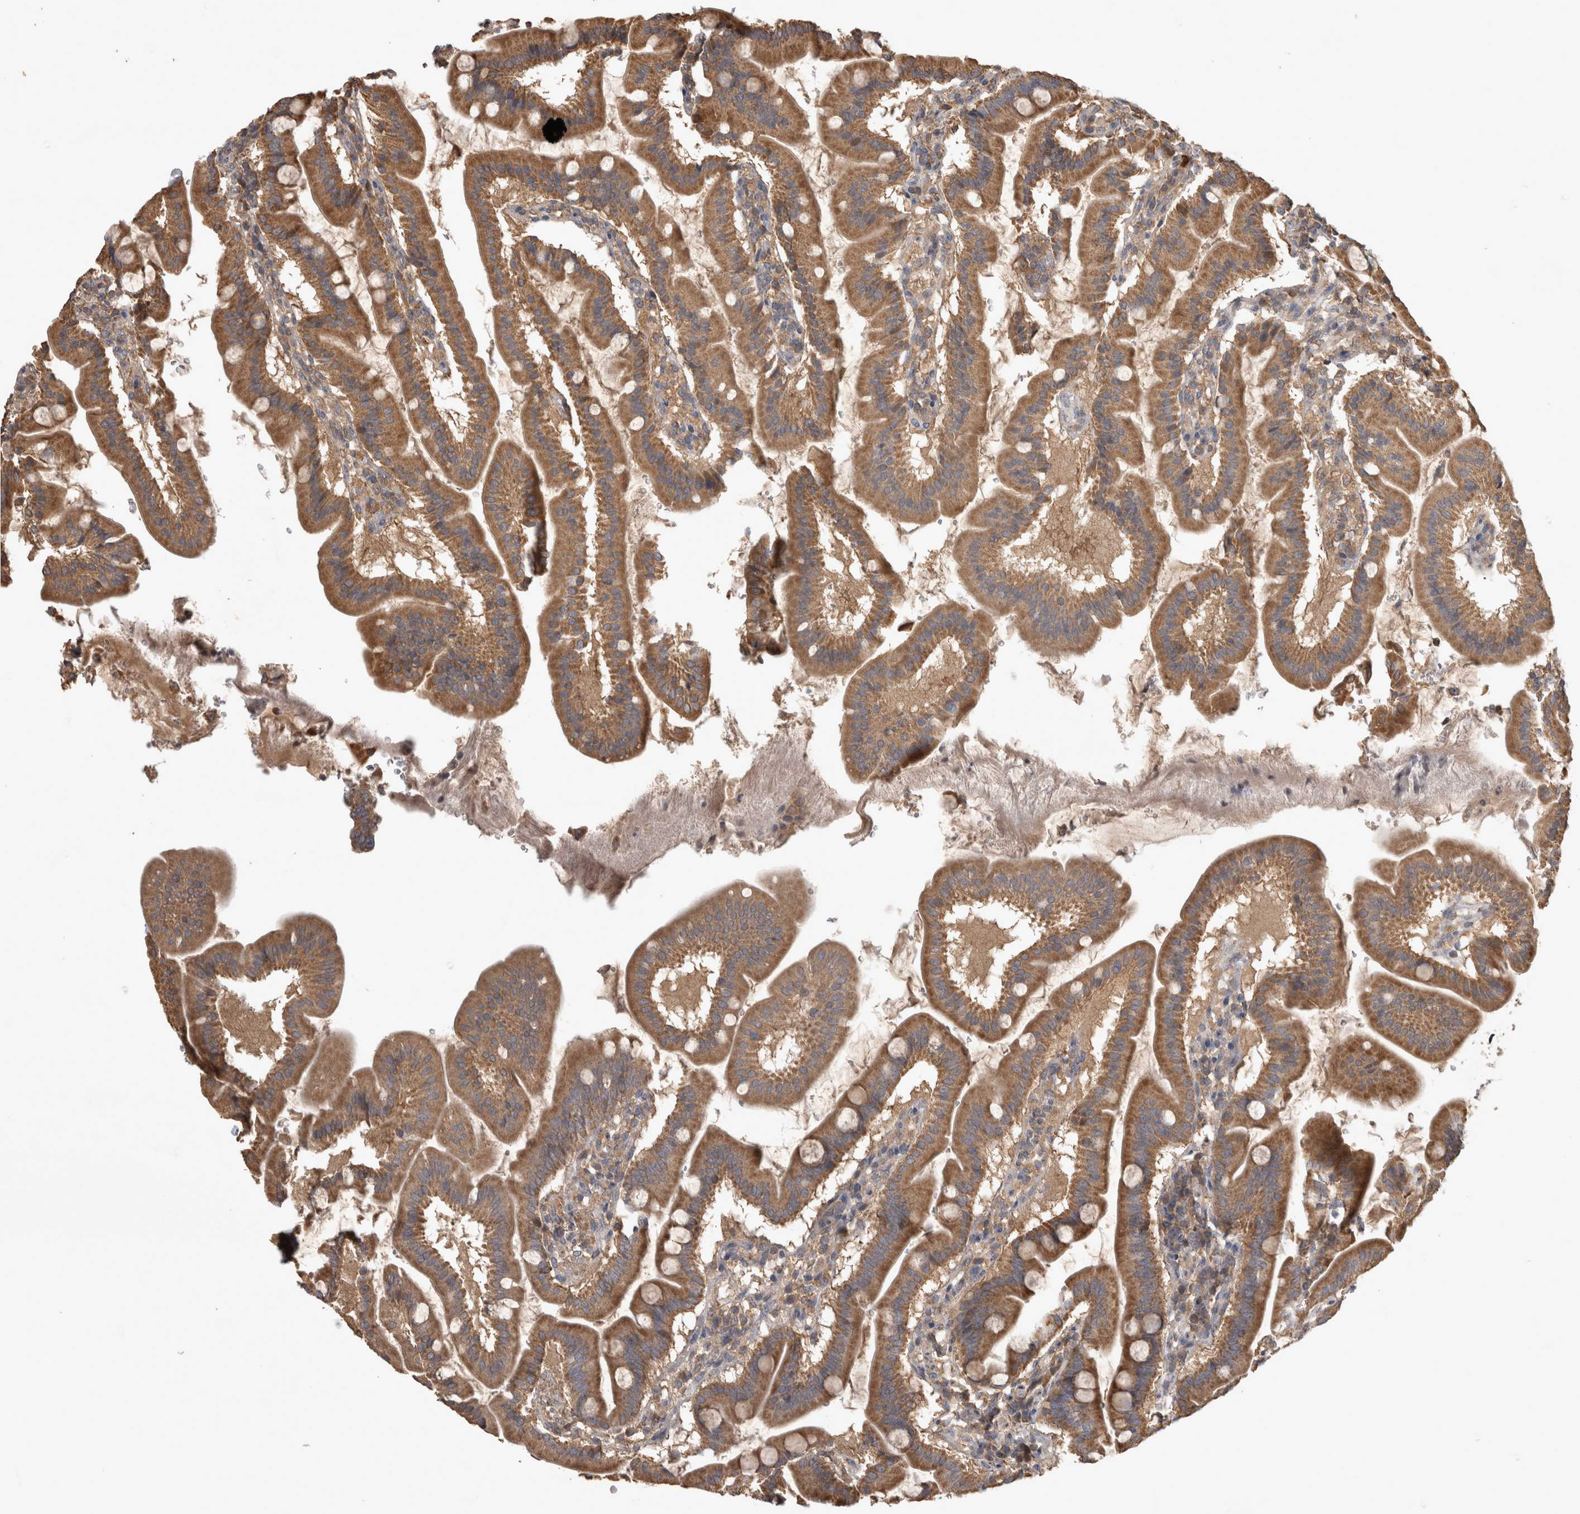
{"staining": {"intensity": "strong", "quantity": ">75%", "location": "cytoplasmic/membranous"}, "tissue": "duodenum", "cell_type": "Glandular cells", "image_type": "normal", "snomed": [{"axis": "morphology", "description": "Normal tissue, NOS"}, {"axis": "morphology", "description": "Adenocarcinoma, NOS"}, {"axis": "topography", "description": "Pancreas"}, {"axis": "topography", "description": "Duodenum"}], "caption": "Immunohistochemistry (IHC) staining of normal duodenum, which shows high levels of strong cytoplasmic/membranous positivity in approximately >75% of glandular cells indicating strong cytoplasmic/membranous protein staining. The staining was performed using DAB (brown) for protein detection and nuclei were counterstained in hematoxylin (blue).", "gene": "TRMT61B", "patient": {"sex": "male", "age": 50}}